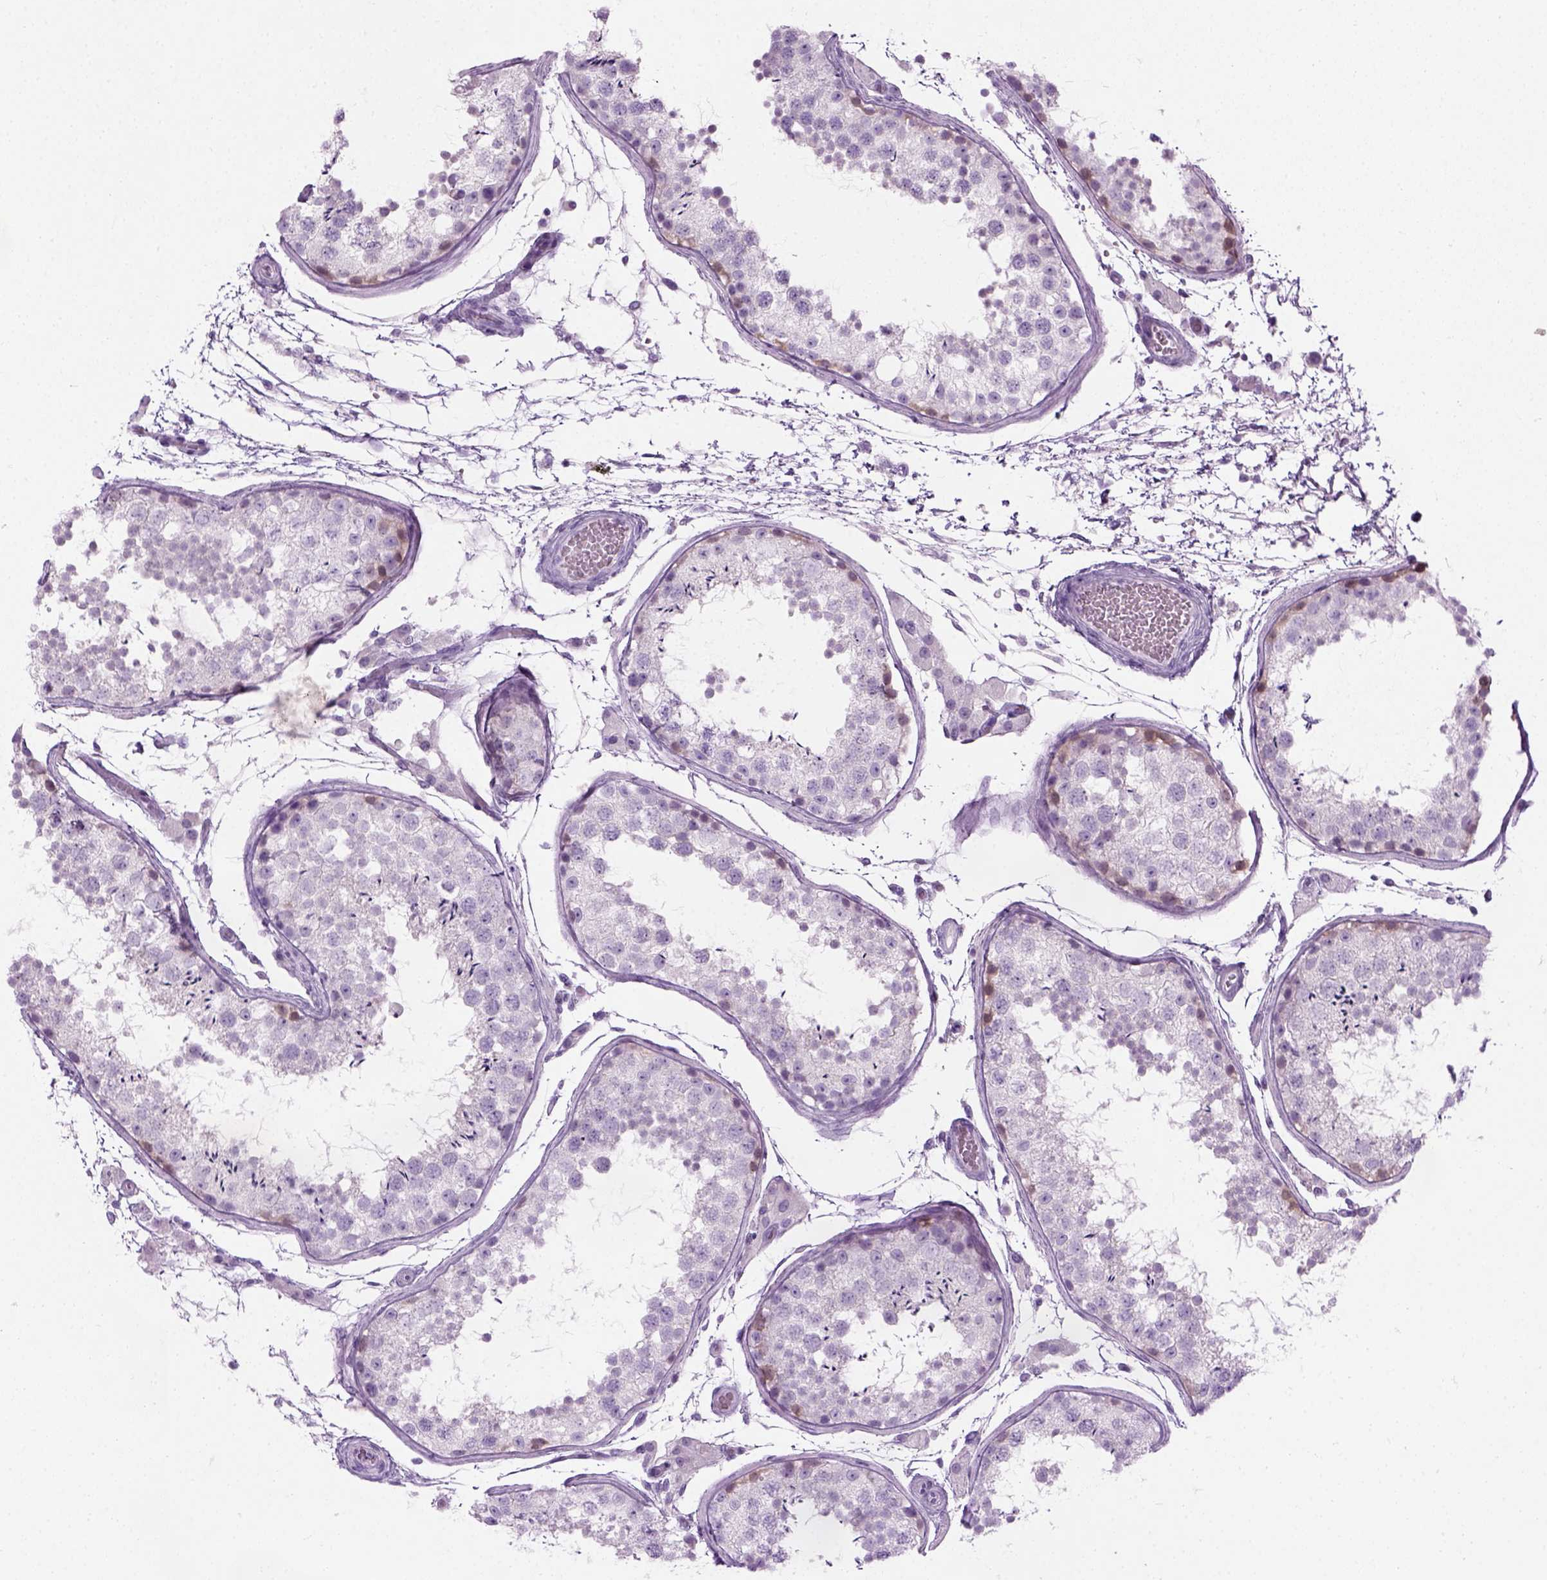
{"staining": {"intensity": "weak", "quantity": "<25%", "location": "cytoplasmic/membranous"}, "tissue": "testis", "cell_type": "Cells in seminiferous ducts", "image_type": "normal", "snomed": [{"axis": "morphology", "description": "Normal tissue, NOS"}, {"axis": "topography", "description": "Testis"}], "caption": "A high-resolution histopathology image shows IHC staining of benign testis, which displays no significant positivity in cells in seminiferous ducts.", "gene": "CIBAR2", "patient": {"sex": "male", "age": 29}}